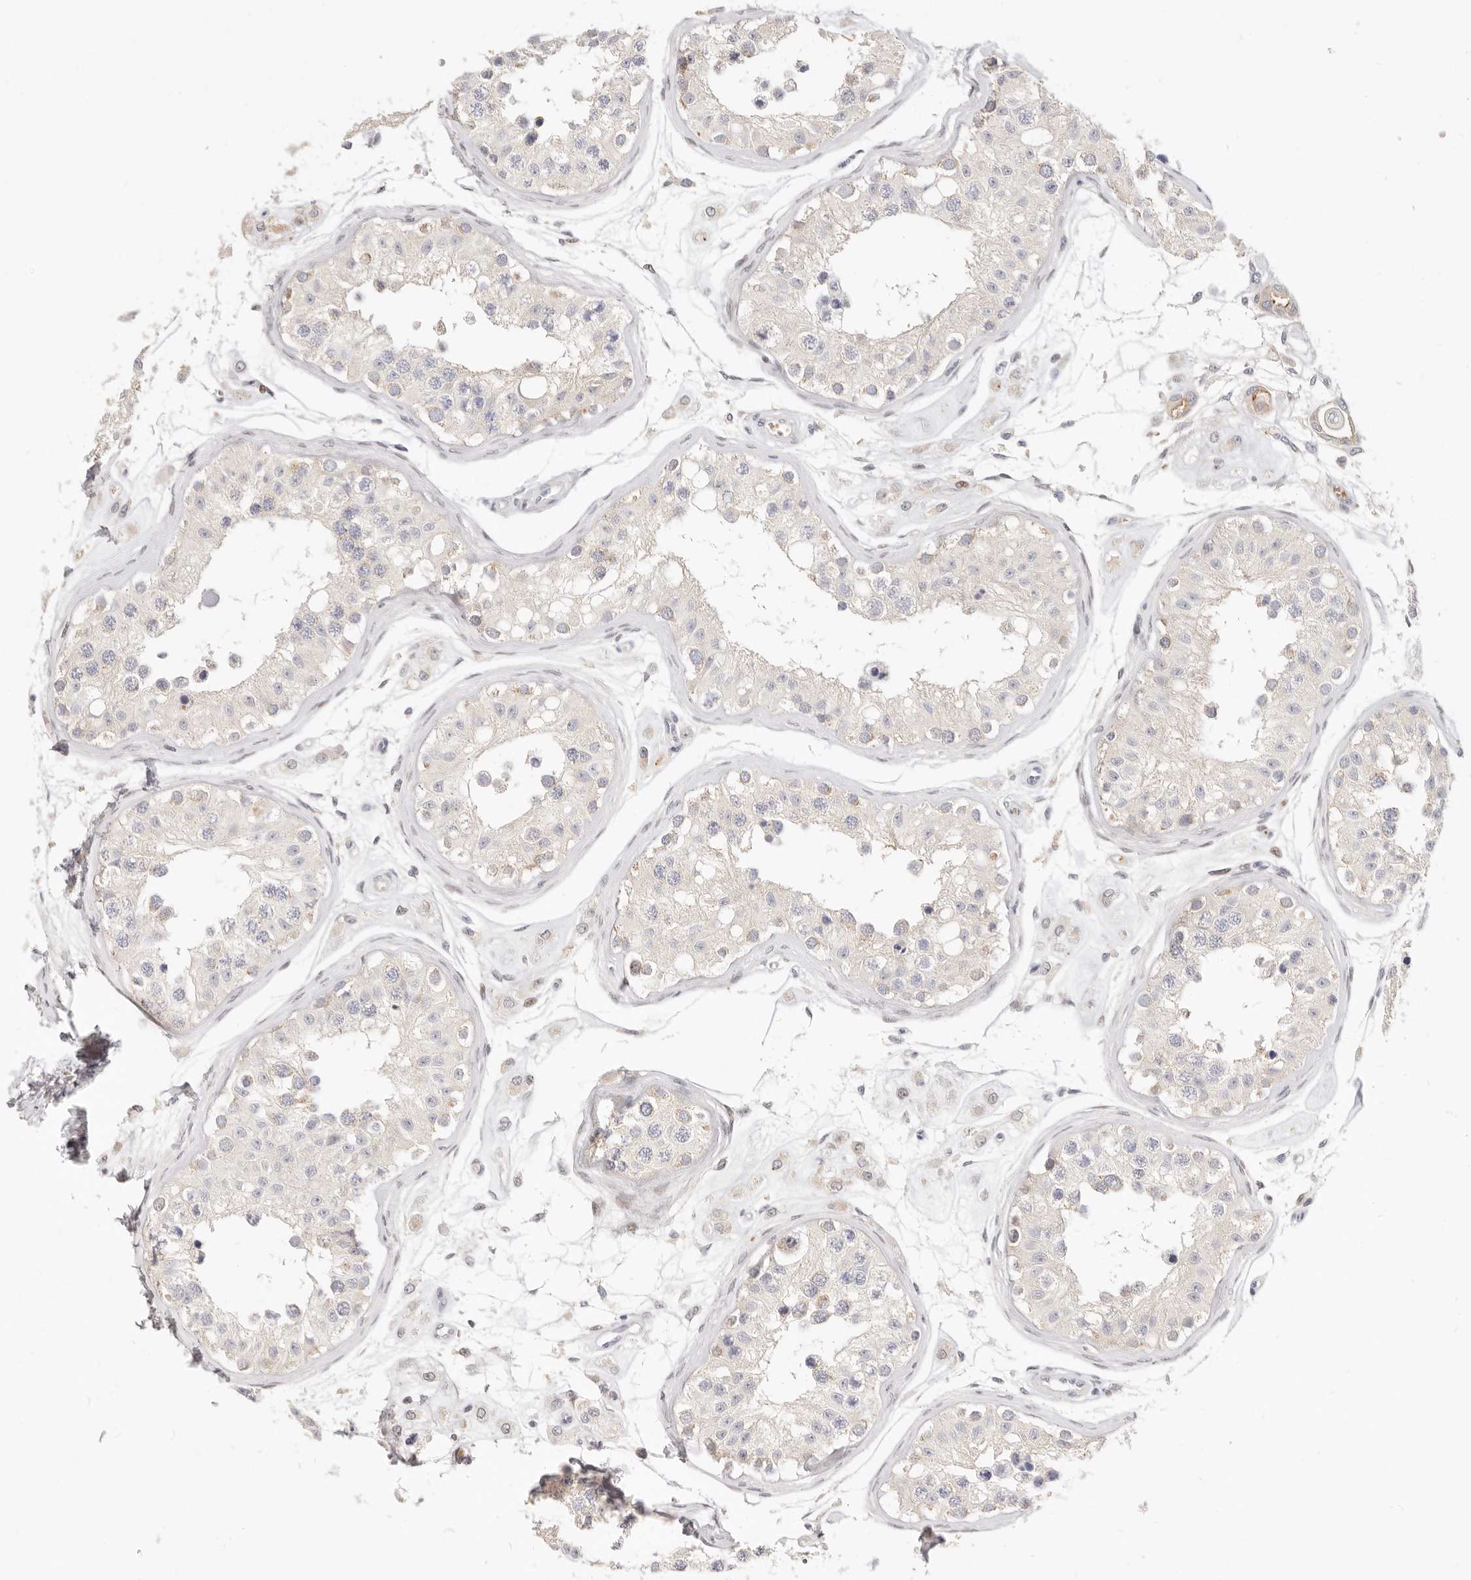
{"staining": {"intensity": "weak", "quantity": "<25%", "location": "cytoplasmic/membranous"}, "tissue": "testis", "cell_type": "Cells in seminiferous ducts", "image_type": "normal", "snomed": [{"axis": "morphology", "description": "Normal tissue, NOS"}, {"axis": "morphology", "description": "Adenocarcinoma, metastatic, NOS"}, {"axis": "topography", "description": "Testis"}], "caption": "DAB immunohistochemical staining of normal testis exhibits no significant staining in cells in seminiferous ducts.", "gene": "LTB4R2", "patient": {"sex": "male", "age": 26}}